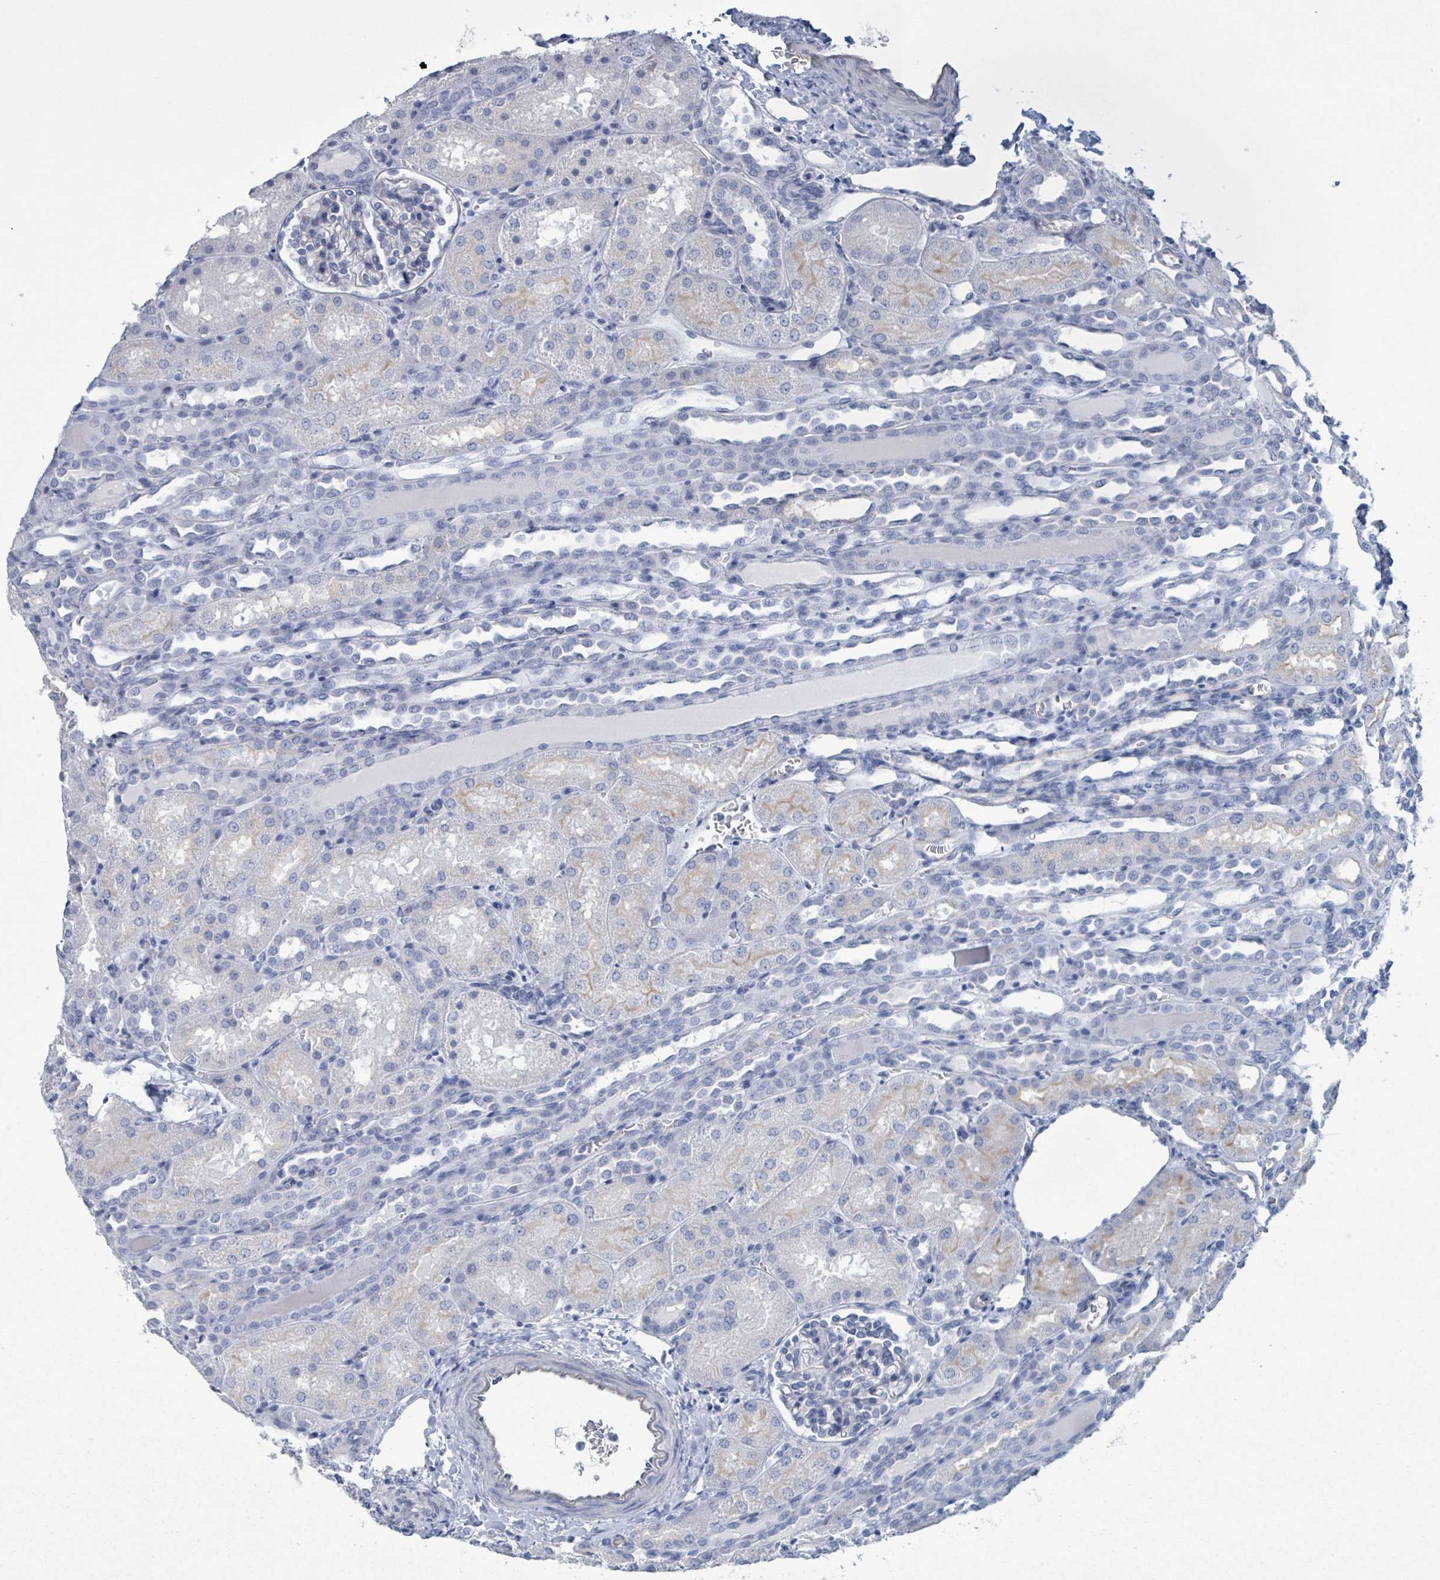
{"staining": {"intensity": "negative", "quantity": "none", "location": "none"}, "tissue": "kidney", "cell_type": "Cells in glomeruli", "image_type": "normal", "snomed": [{"axis": "morphology", "description": "Normal tissue, NOS"}, {"axis": "topography", "description": "Kidney"}], "caption": "A histopathology image of kidney stained for a protein reveals no brown staining in cells in glomeruli. The staining was performed using DAB to visualize the protein expression in brown, while the nuclei were stained in blue with hematoxylin (Magnification: 20x).", "gene": "CT45A10", "patient": {"sex": "male", "age": 1}}